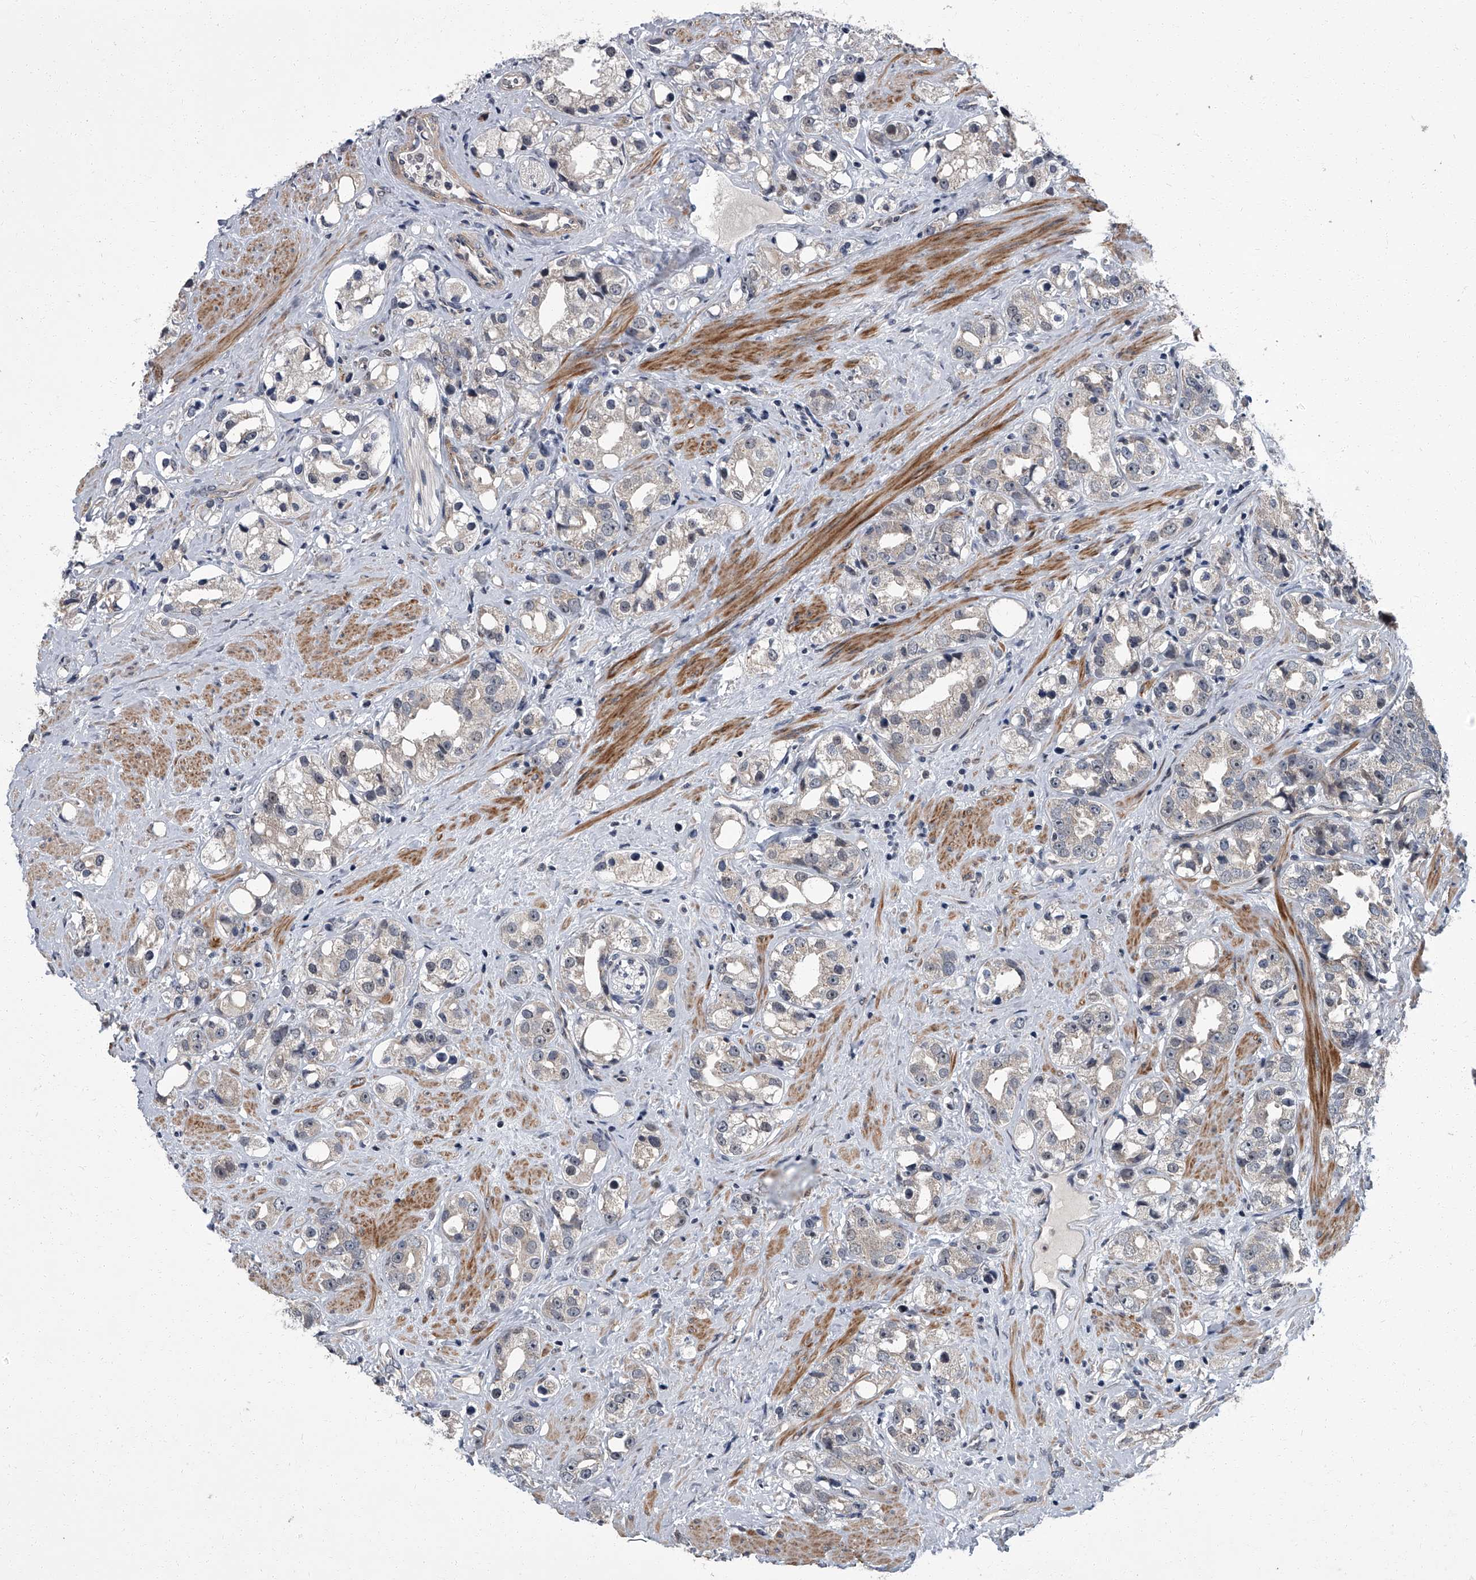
{"staining": {"intensity": "negative", "quantity": "none", "location": "none"}, "tissue": "prostate cancer", "cell_type": "Tumor cells", "image_type": "cancer", "snomed": [{"axis": "morphology", "description": "Adenocarcinoma, NOS"}, {"axis": "topography", "description": "Prostate"}], "caption": "High magnification brightfield microscopy of adenocarcinoma (prostate) stained with DAB (brown) and counterstained with hematoxylin (blue): tumor cells show no significant staining.", "gene": "ZNF274", "patient": {"sex": "male", "age": 79}}